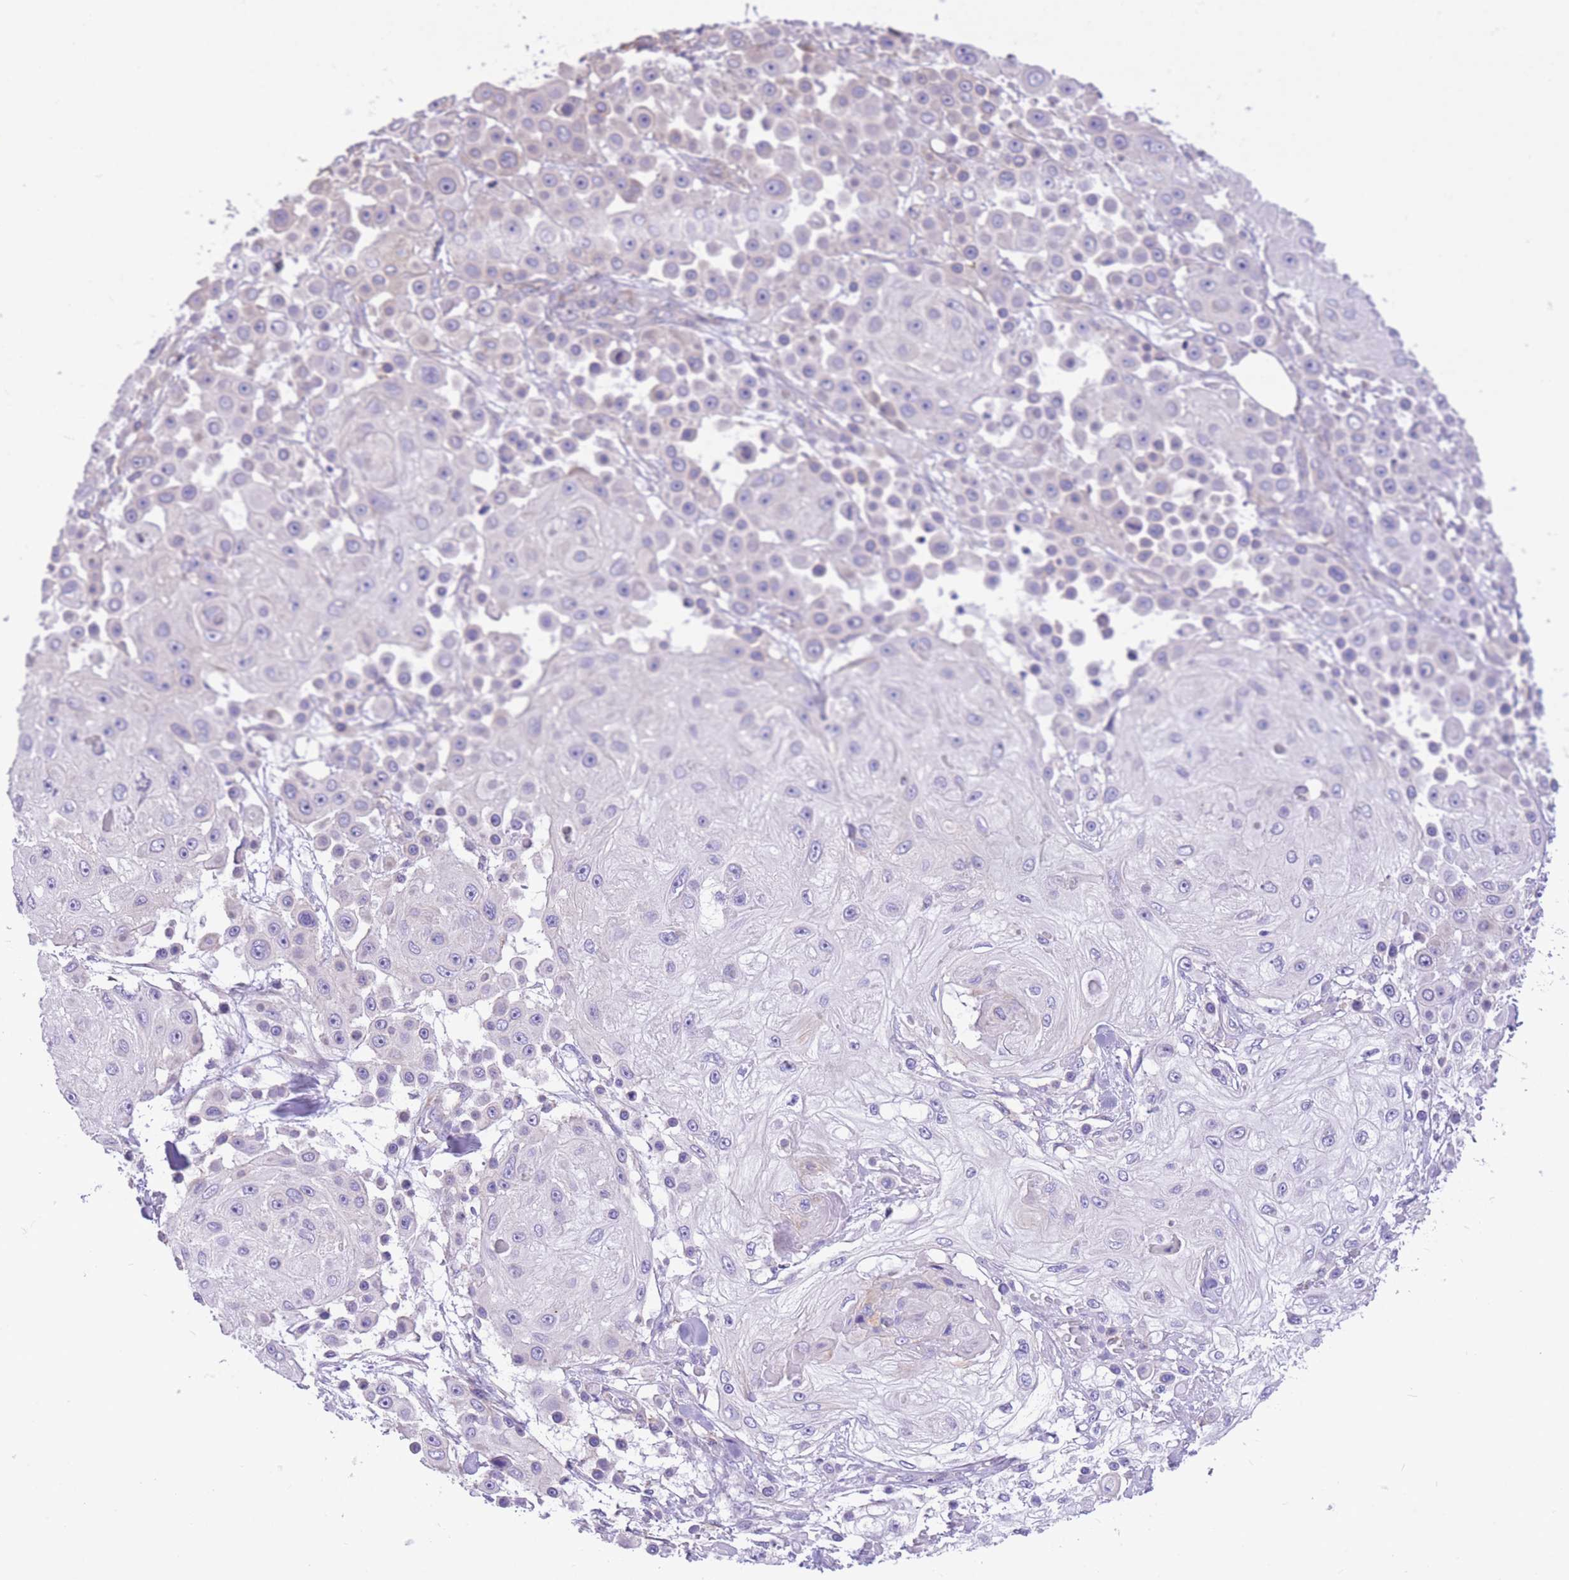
{"staining": {"intensity": "negative", "quantity": "none", "location": "none"}, "tissue": "skin cancer", "cell_type": "Tumor cells", "image_type": "cancer", "snomed": [{"axis": "morphology", "description": "Squamous cell carcinoma, NOS"}, {"axis": "topography", "description": "Skin"}], "caption": "Immunohistochemical staining of skin cancer (squamous cell carcinoma) shows no significant staining in tumor cells.", "gene": "RHOU", "patient": {"sex": "male", "age": 67}}